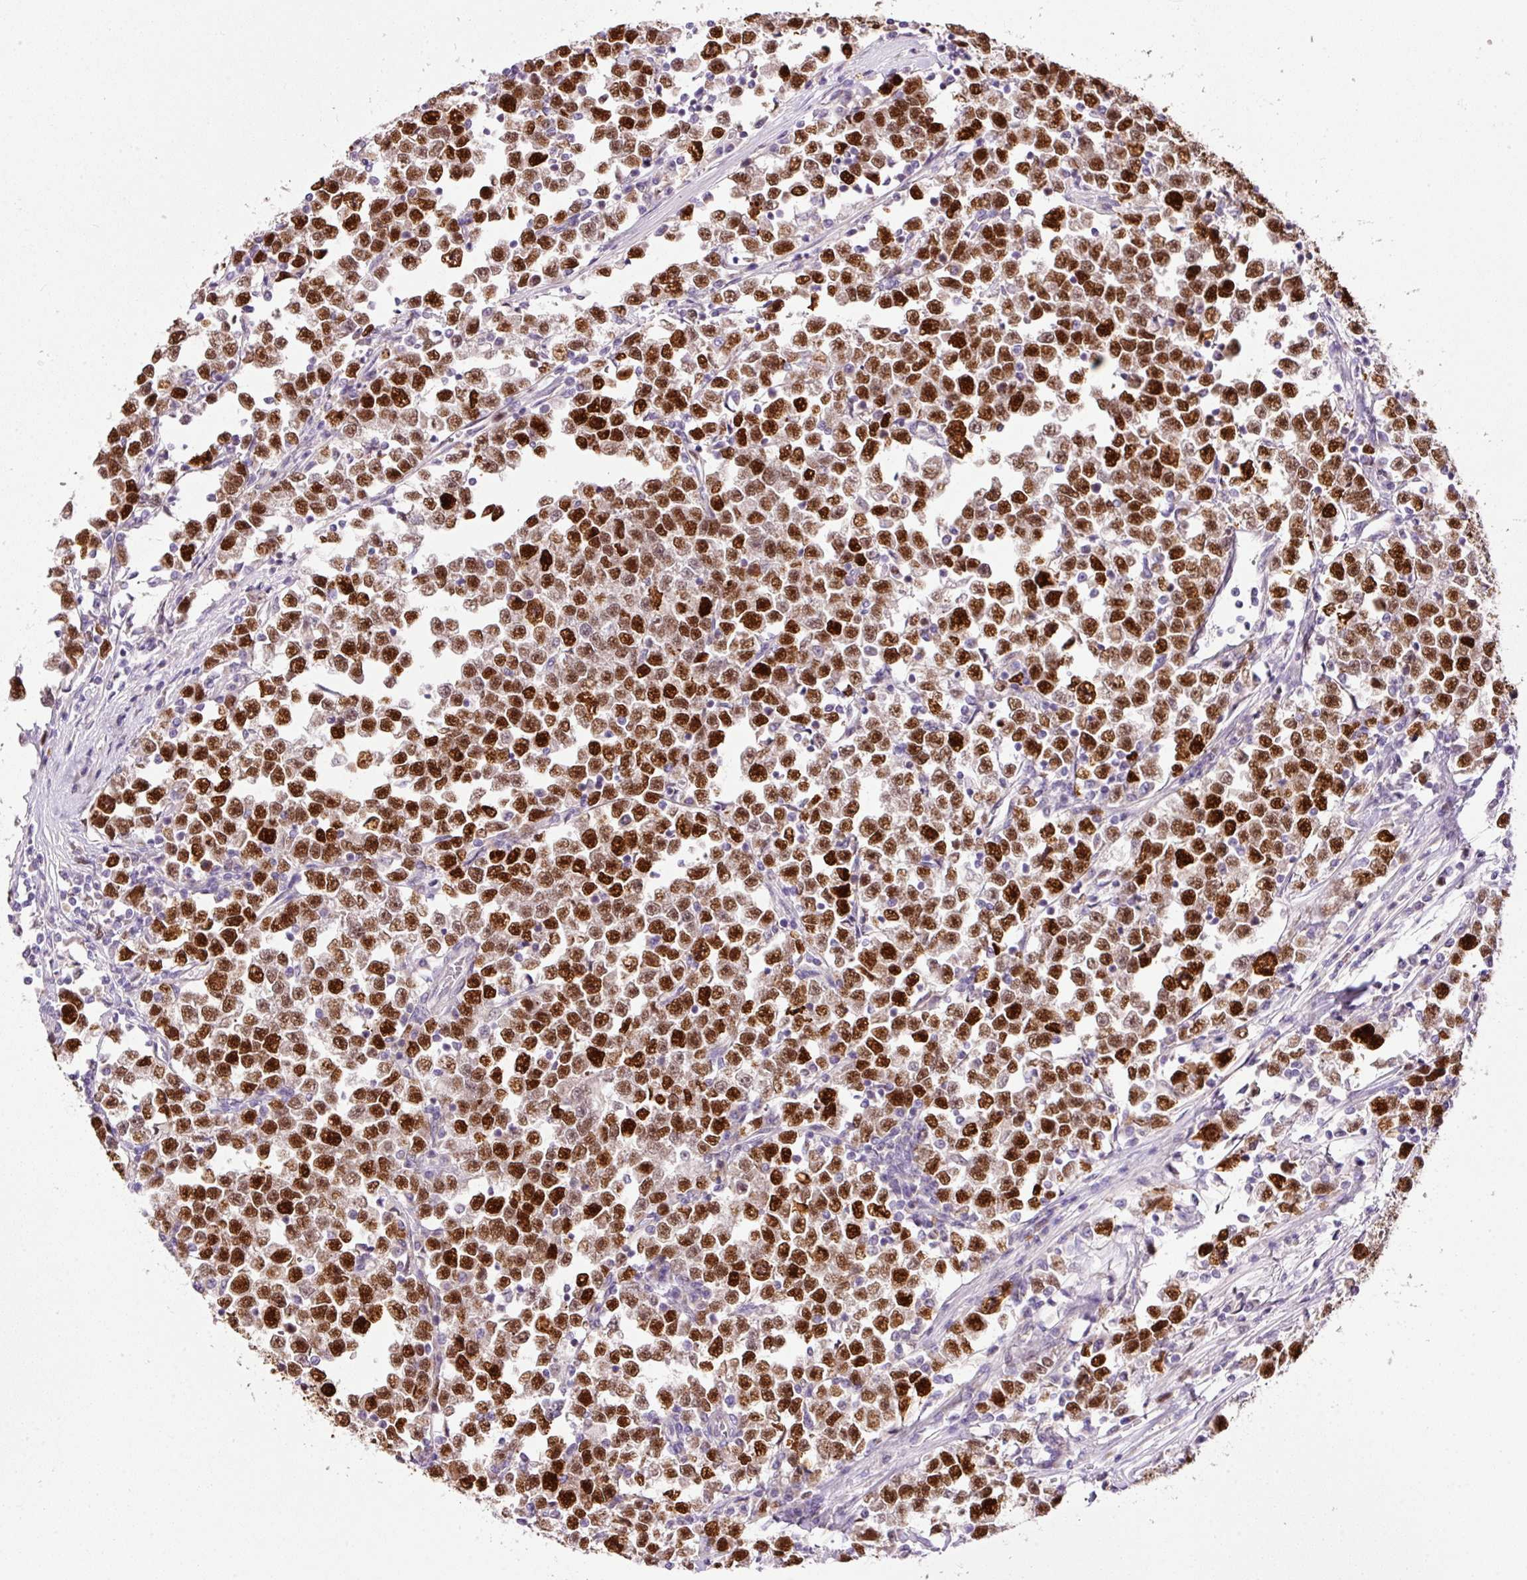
{"staining": {"intensity": "strong", "quantity": ">75%", "location": "nuclear"}, "tissue": "testis cancer", "cell_type": "Tumor cells", "image_type": "cancer", "snomed": [{"axis": "morphology", "description": "Seminoma, NOS"}, {"axis": "topography", "description": "Testis"}], "caption": "This is a micrograph of immunohistochemistry staining of seminoma (testis), which shows strong expression in the nuclear of tumor cells.", "gene": "KPNA2", "patient": {"sex": "male", "age": 43}}